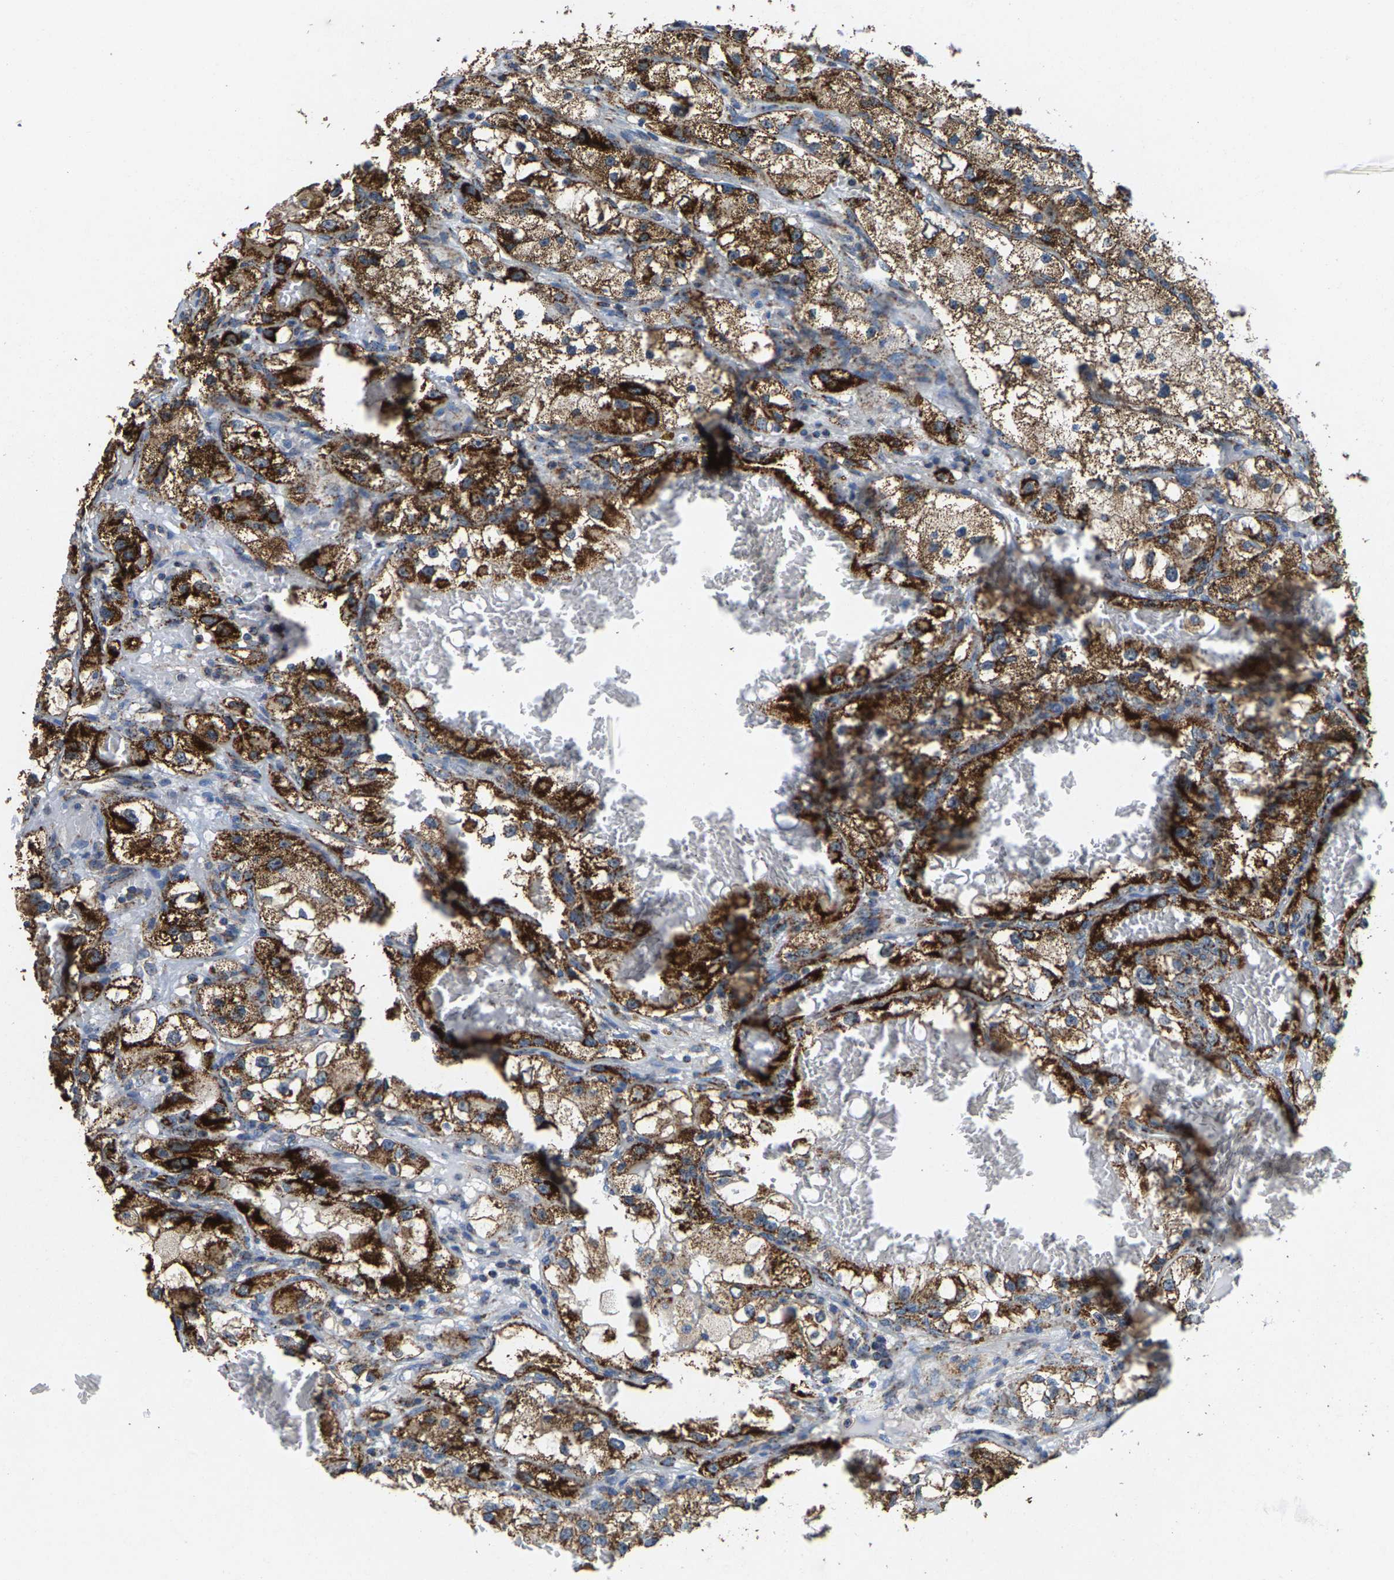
{"staining": {"intensity": "strong", "quantity": ">75%", "location": "cytoplasmic/membranous"}, "tissue": "renal cancer", "cell_type": "Tumor cells", "image_type": "cancer", "snomed": [{"axis": "morphology", "description": "Adenocarcinoma, NOS"}, {"axis": "topography", "description": "Kidney"}], "caption": "IHC photomicrograph of neoplastic tissue: human renal adenocarcinoma stained using immunohistochemistry (IHC) displays high levels of strong protein expression localized specifically in the cytoplasmic/membranous of tumor cells, appearing as a cytoplasmic/membranous brown color.", "gene": "SHMT2", "patient": {"sex": "female", "age": 57}}